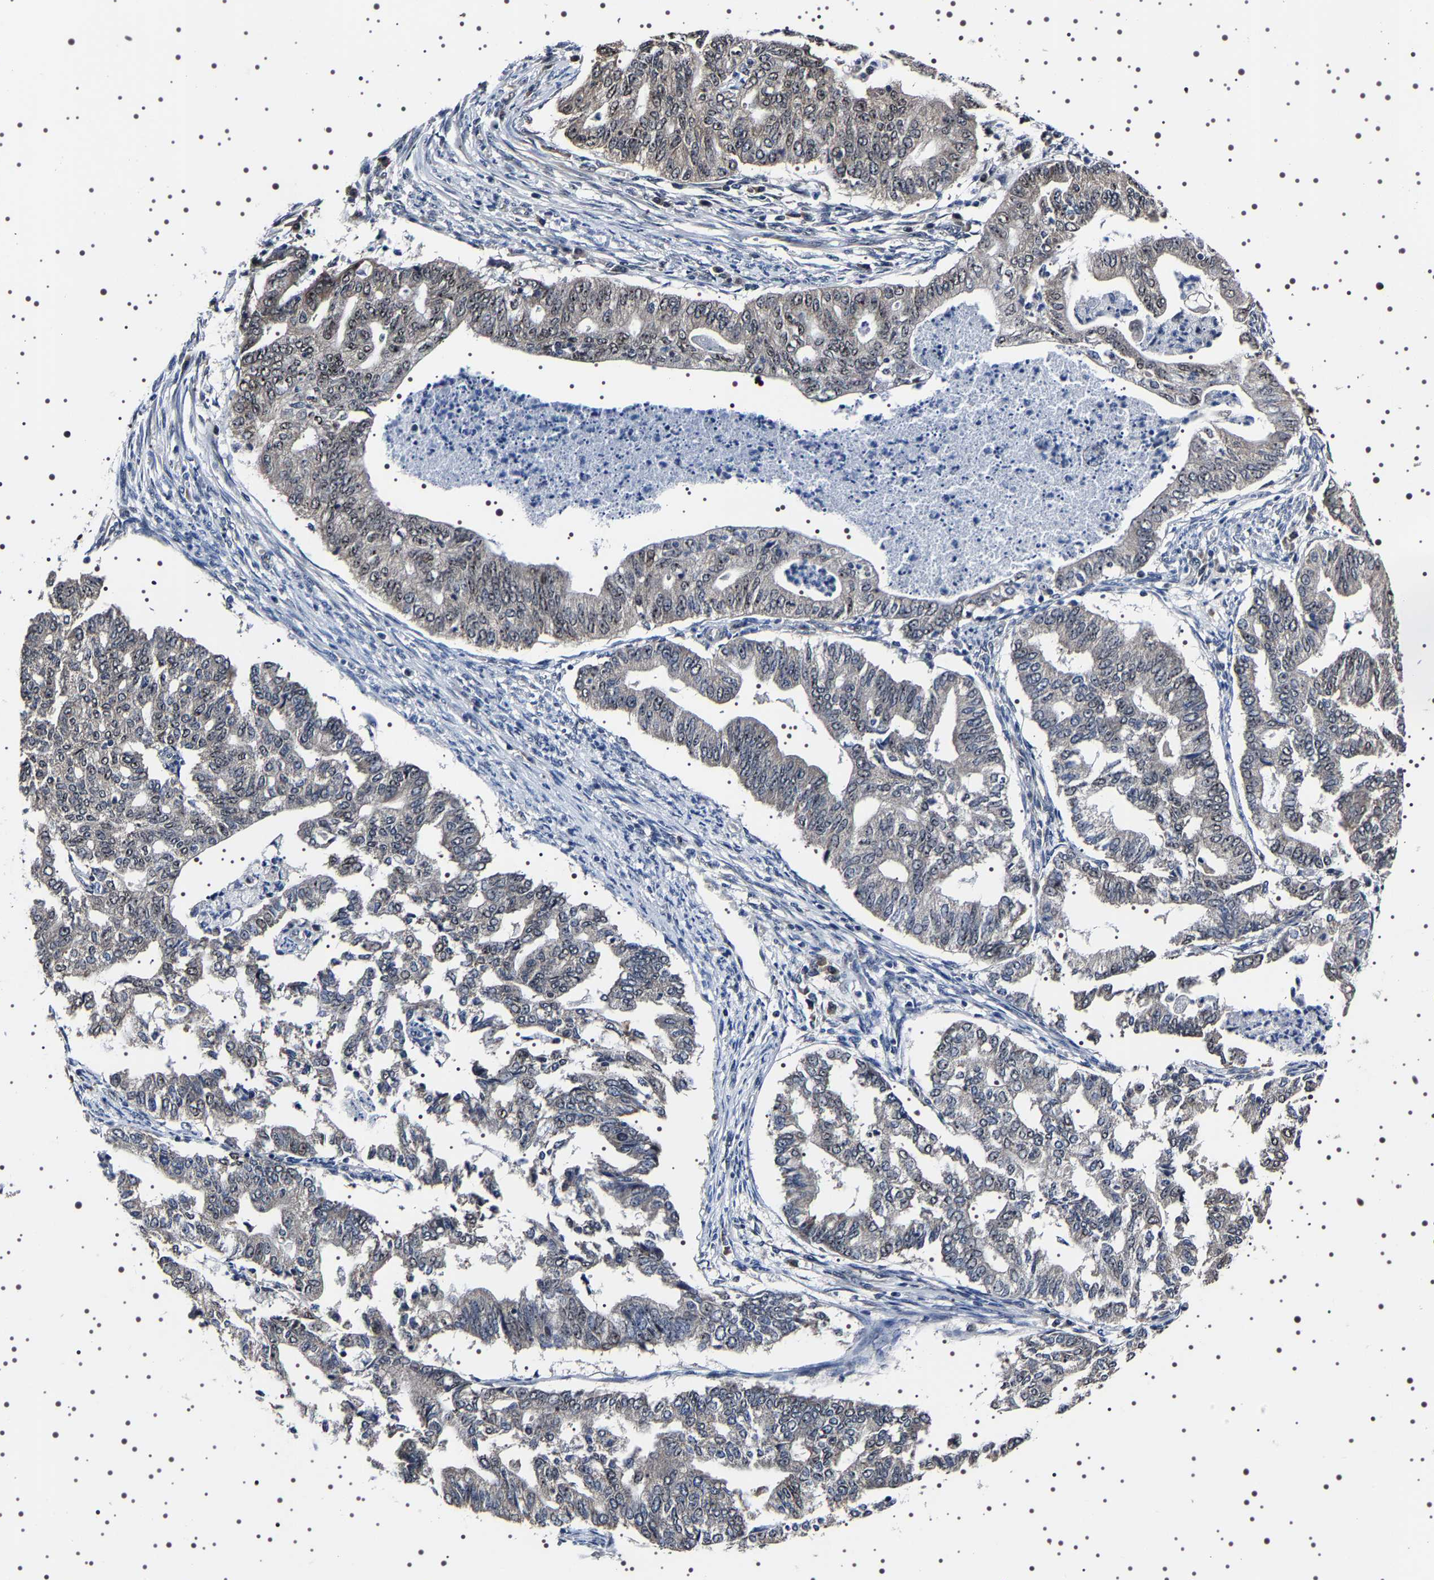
{"staining": {"intensity": "moderate", "quantity": "<25%", "location": "nuclear"}, "tissue": "endometrial cancer", "cell_type": "Tumor cells", "image_type": "cancer", "snomed": [{"axis": "morphology", "description": "Adenocarcinoma, NOS"}, {"axis": "topography", "description": "Endometrium"}], "caption": "Endometrial cancer (adenocarcinoma) stained with a brown dye reveals moderate nuclear positive positivity in about <25% of tumor cells.", "gene": "GNL3", "patient": {"sex": "female", "age": 79}}